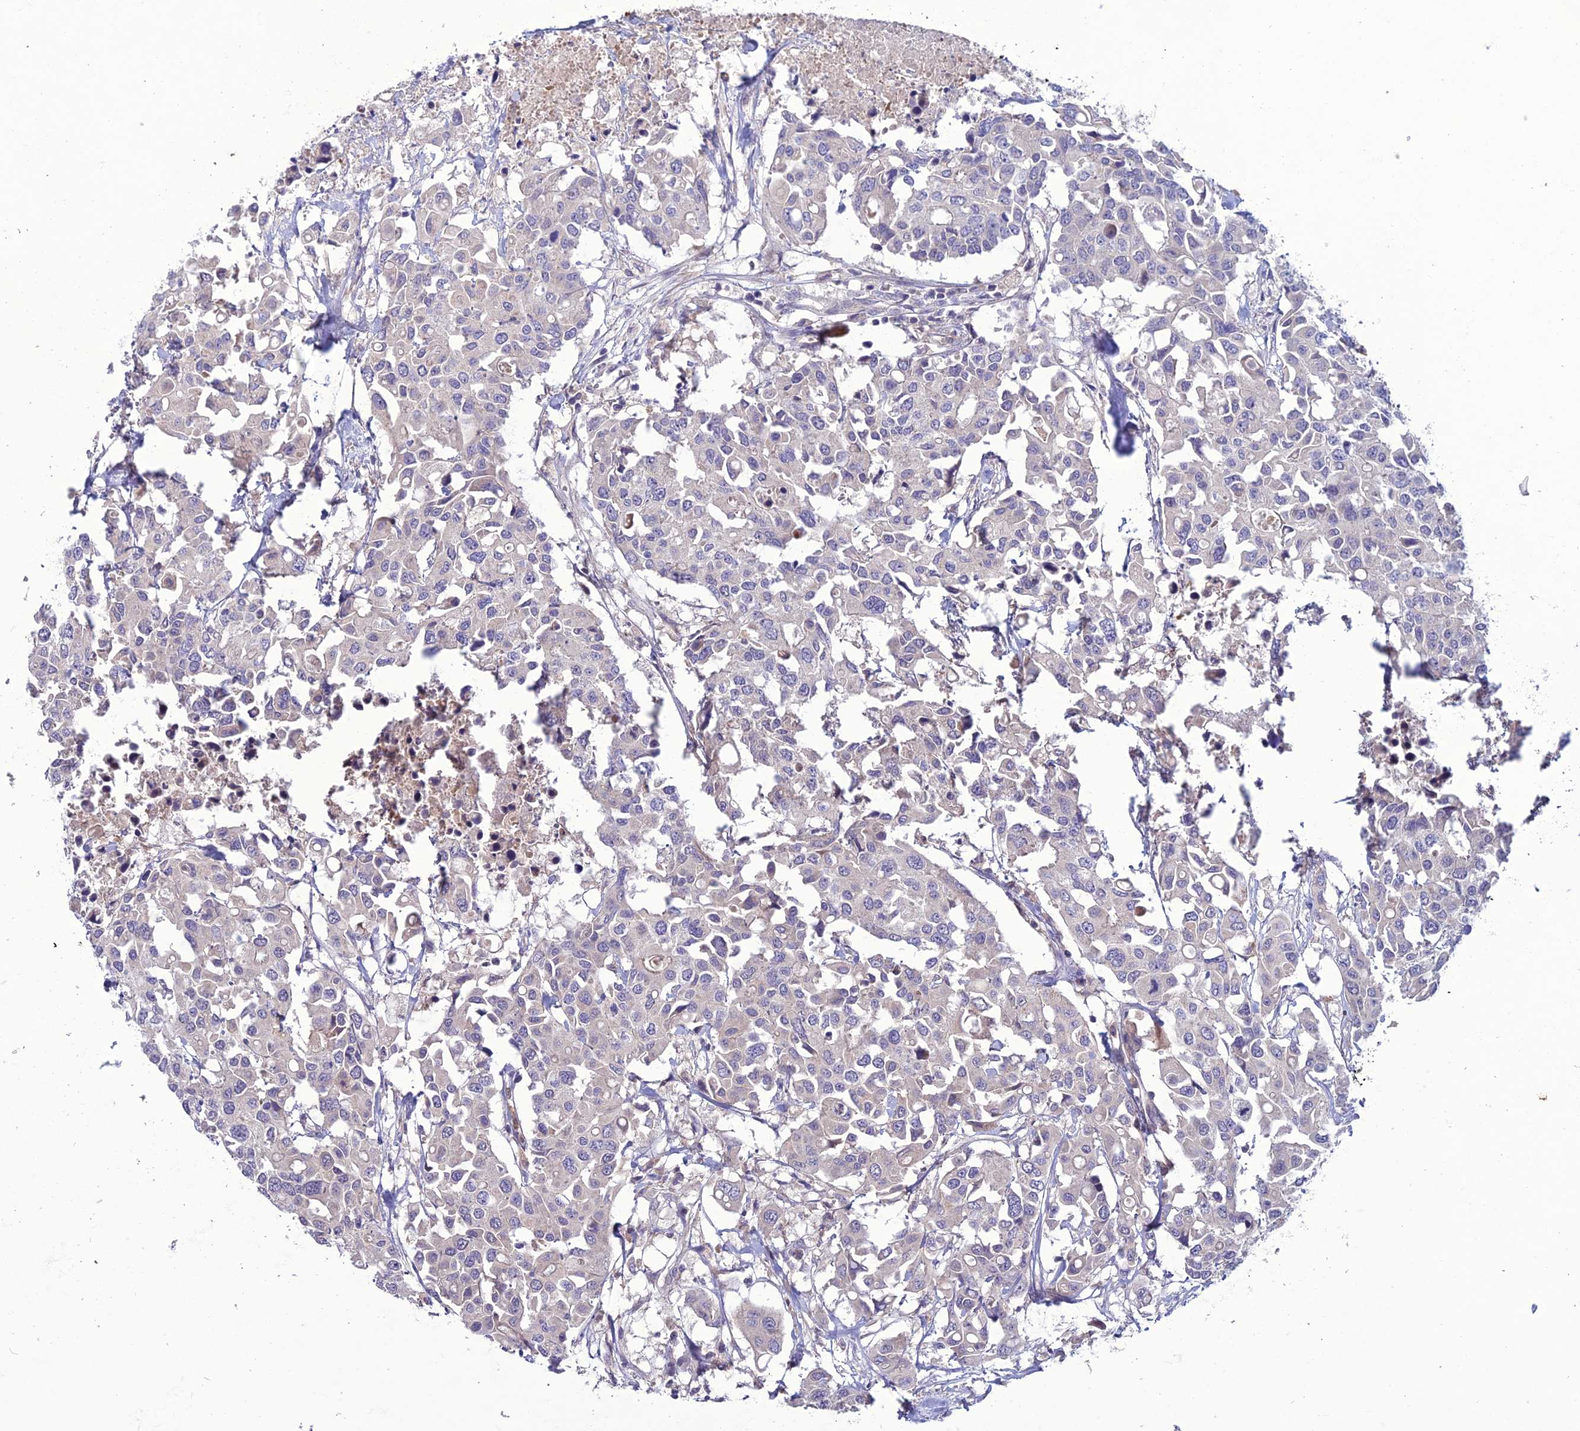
{"staining": {"intensity": "negative", "quantity": "none", "location": "none"}, "tissue": "colorectal cancer", "cell_type": "Tumor cells", "image_type": "cancer", "snomed": [{"axis": "morphology", "description": "Adenocarcinoma, NOS"}, {"axis": "topography", "description": "Colon"}], "caption": "This is an IHC micrograph of colorectal cancer. There is no staining in tumor cells.", "gene": "C2orf76", "patient": {"sex": "male", "age": 77}}